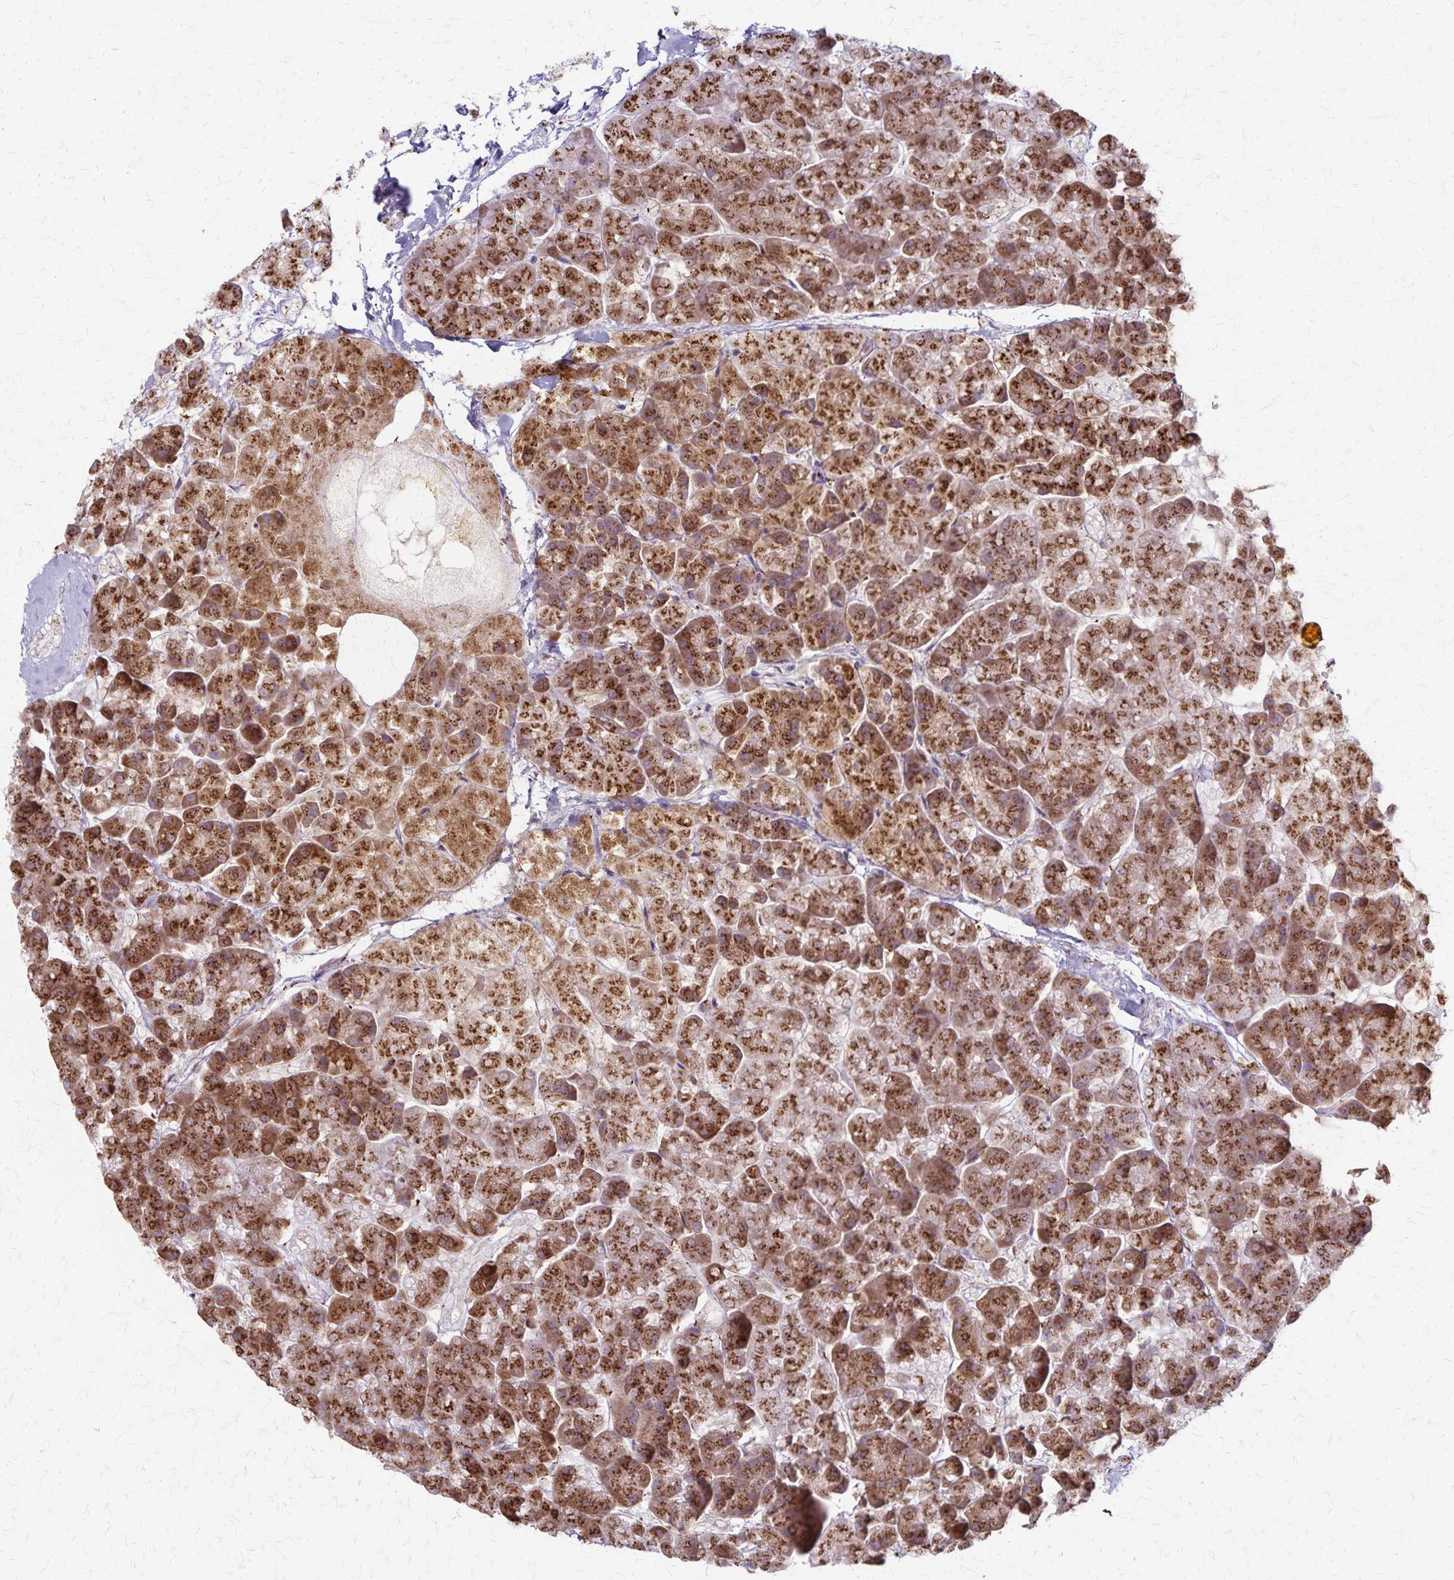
{"staining": {"intensity": "strong", "quantity": ">75%", "location": "cytoplasmic/membranous"}, "tissue": "pancreas", "cell_type": "Exocrine glandular cells", "image_type": "normal", "snomed": [{"axis": "morphology", "description": "Normal tissue, NOS"}, {"axis": "topography", "description": "Pancreas"}, {"axis": "topography", "description": "Peripheral nerve tissue"}], "caption": "Immunohistochemistry photomicrograph of benign pancreas: human pancreas stained using immunohistochemistry (IHC) exhibits high levels of strong protein expression localized specifically in the cytoplasmic/membranous of exocrine glandular cells, appearing as a cytoplasmic/membranous brown color.", "gene": "MCFD2", "patient": {"sex": "male", "age": 54}}